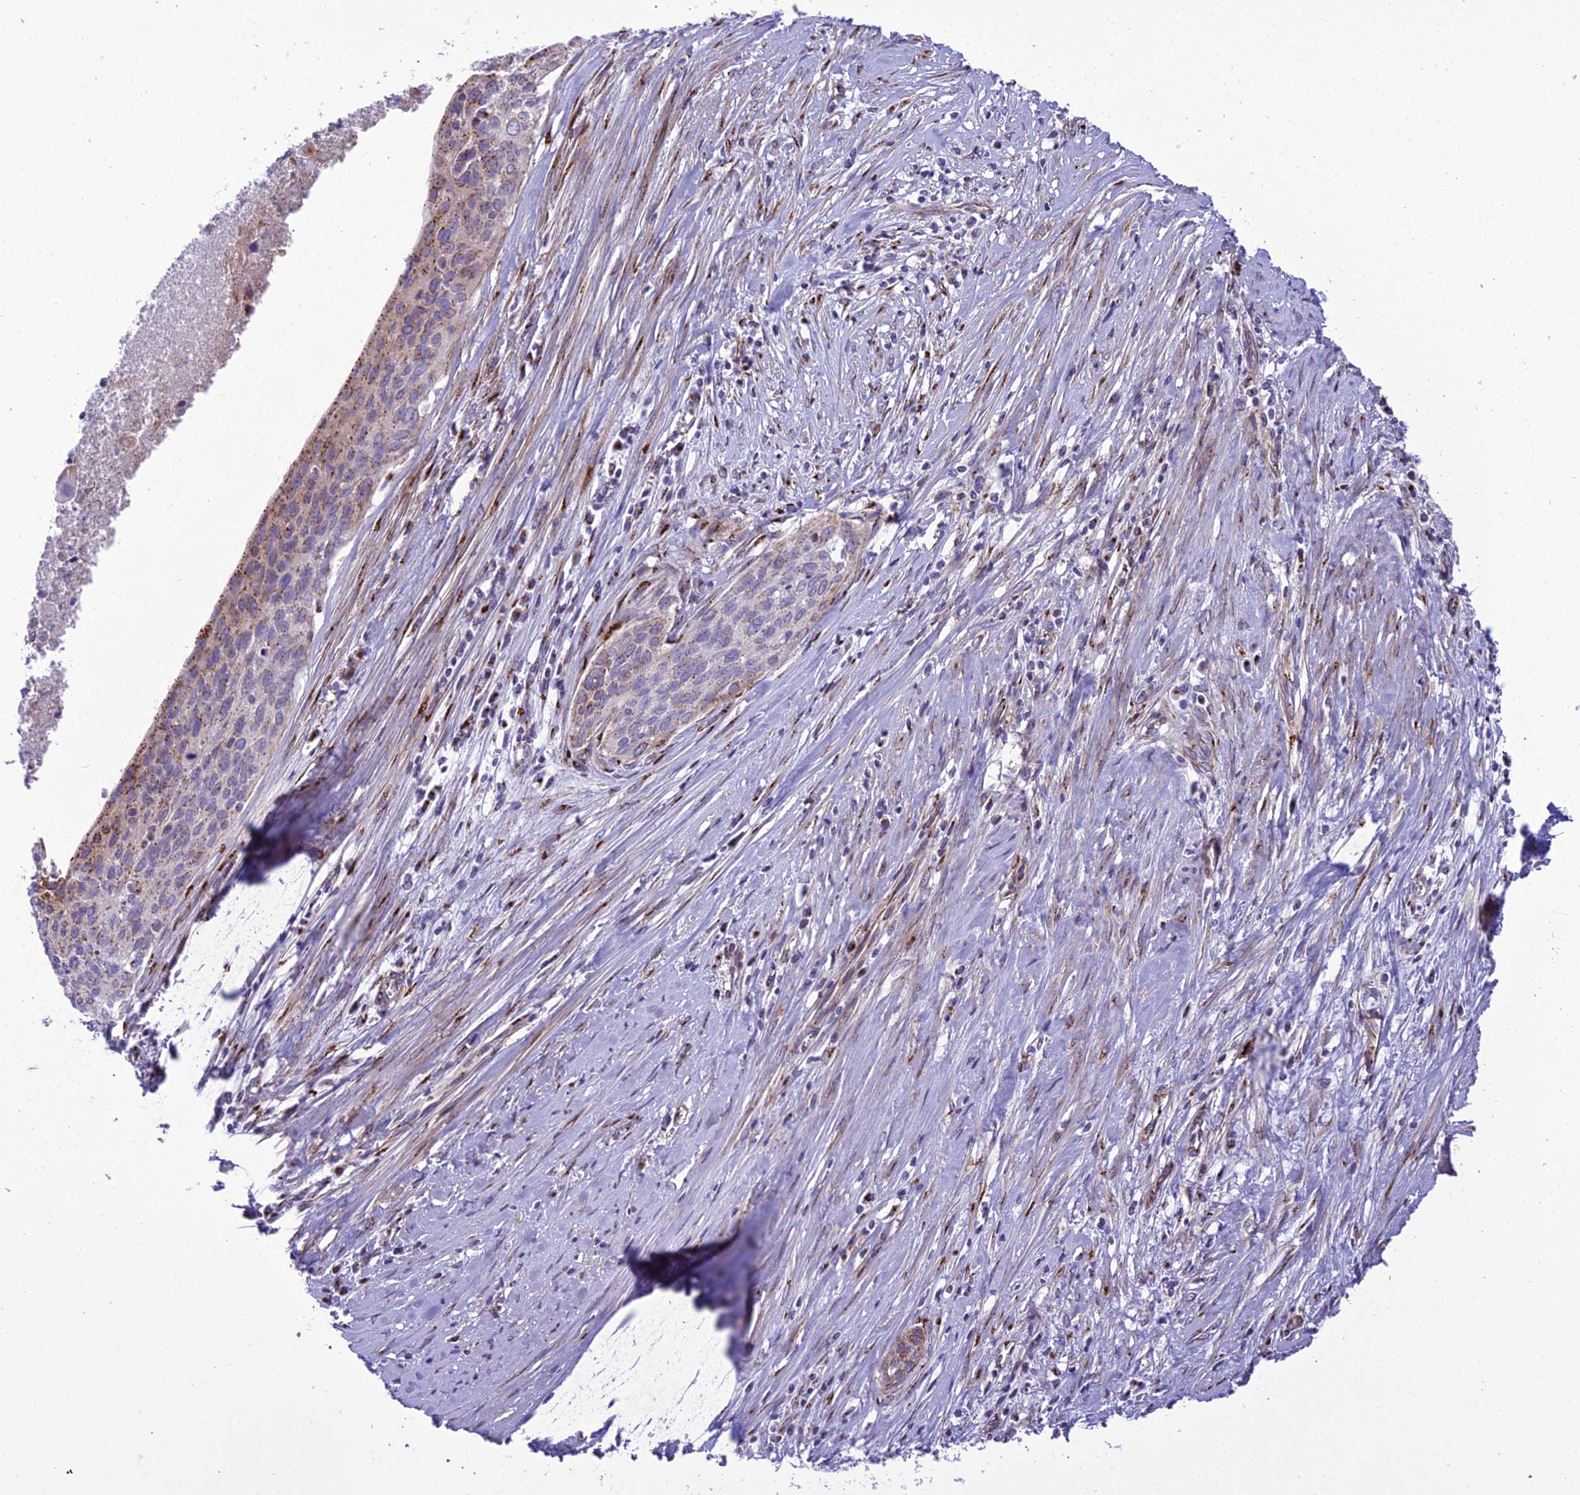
{"staining": {"intensity": "moderate", "quantity": "<25%", "location": "cytoplasmic/membranous"}, "tissue": "cervical cancer", "cell_type": "Tumor cells", "image_type": "cancer", "snomed": [{"axis": "morphology", "description": "Squamous cell carcinoma, NOS"}, {"axis": "topography", "description": "Cervix"}], "caption": "Immunohistochemistry (IHC) staining of cervical squamous cell carcinoma, which exhibits low levels of moderate cytoplasmic/membranous staining in about <25% of tumor cells indicating moderate cytoplasmic/membranous protein expression. The staining was performed using DAB (brown) for protein detection and nuclei were counterstained in hematoxylin (blue).", "gene": "GOLM2", "patient": {"sex": "female", "age": 55}}